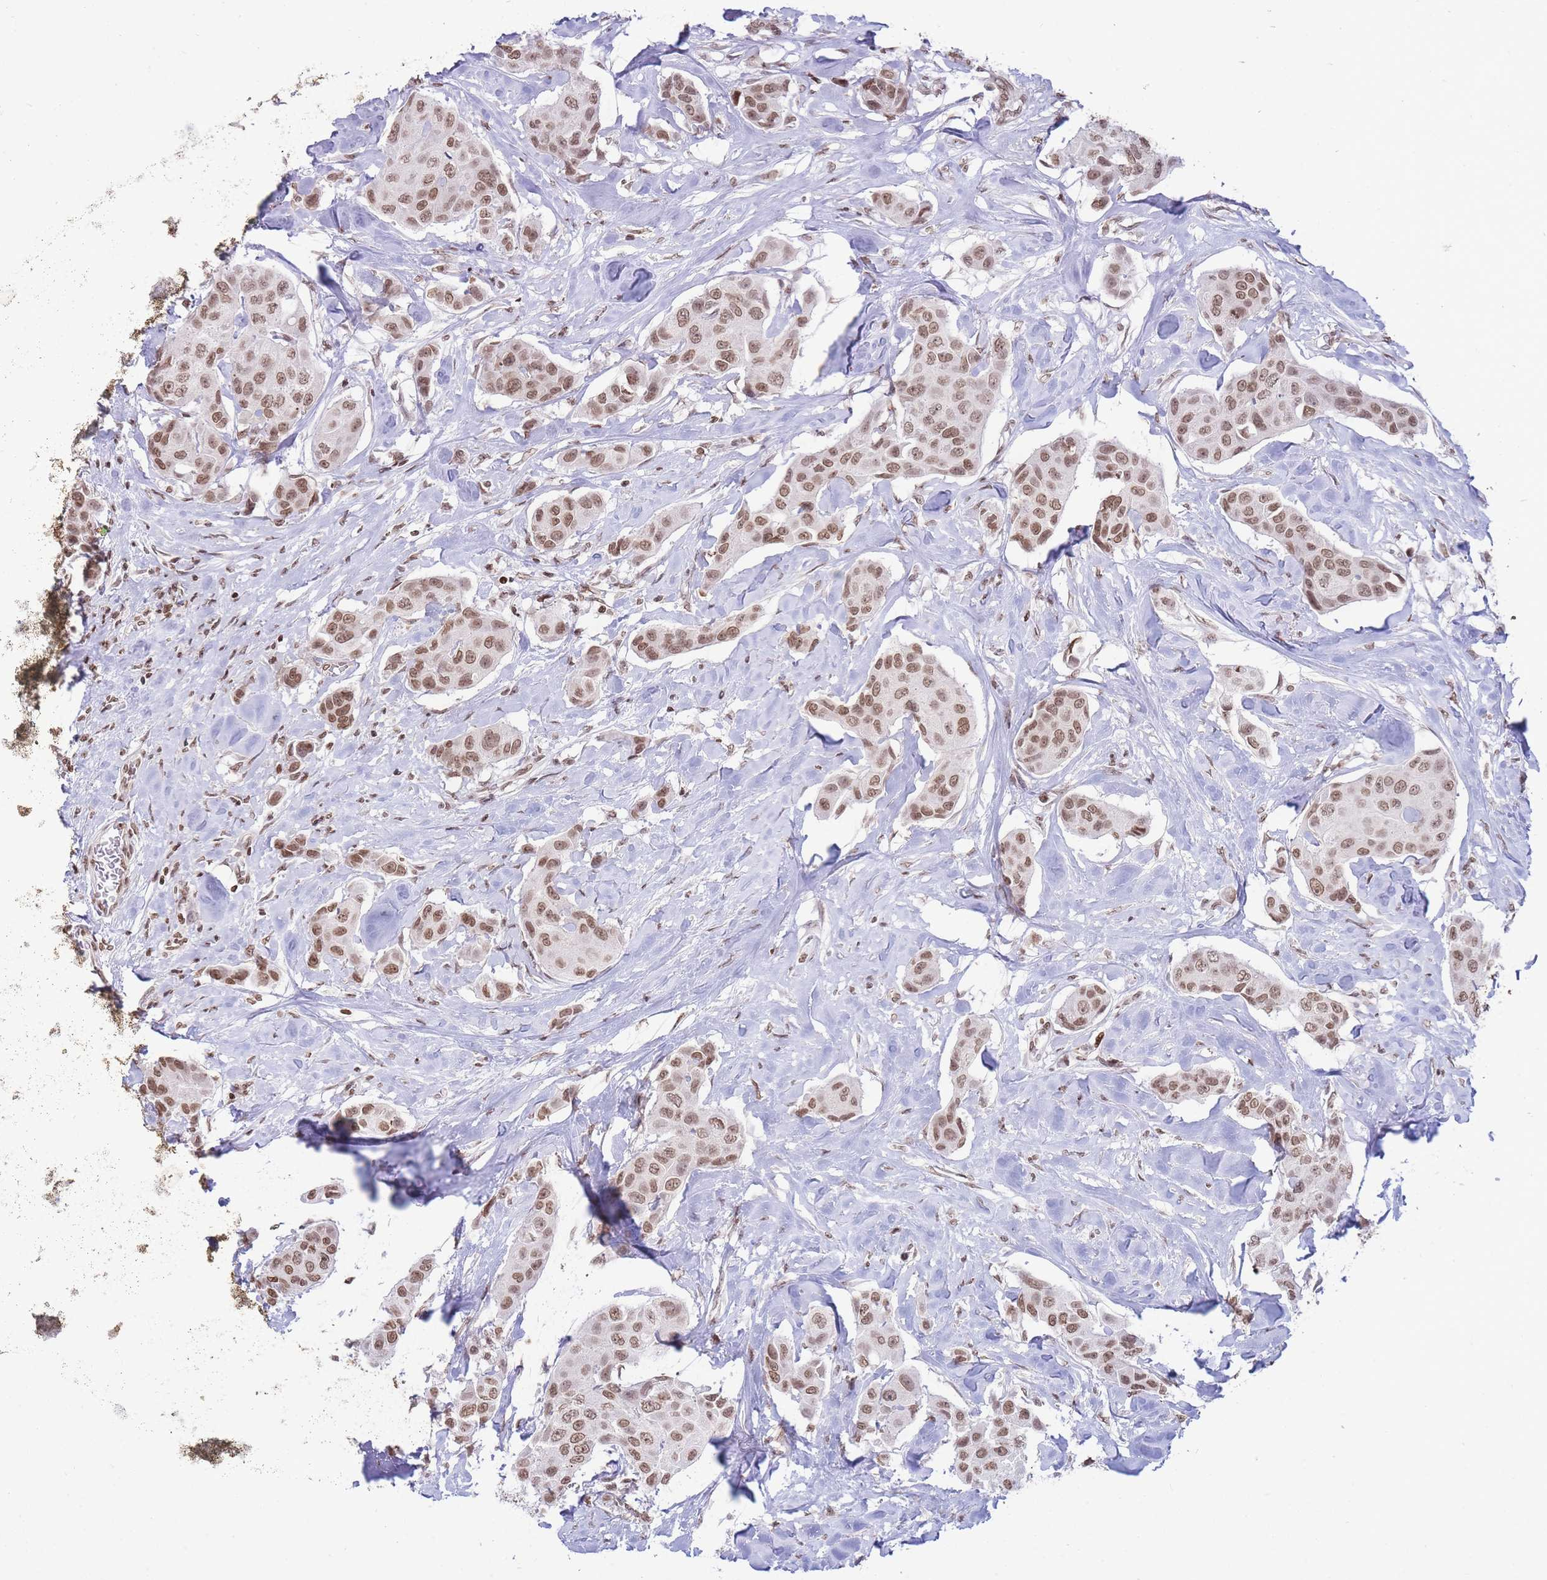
{"staining": {"intensity": "moderate", "quantity": ">75%", "location": "nuclear"}, "tissue": "breast cancer", "cell_type": "Tumor cells", "image_type": "cancer", "snomed": [{"axis": "morphology", "description": "Duct carcinoma"}, {"axis": "topography", "description": "Breast"}, {"axis": "topography", "description": "Lymph node"}], "caption": "Protein staining by immunohistochemistry (IHC) exhibits moderate nuclear staining in about >75% of tumor cells in breast cancer (infiltrating ductal carcinoma).", "gene": "SHISAL1", "patient": {"sex": "female", "age": 80}}